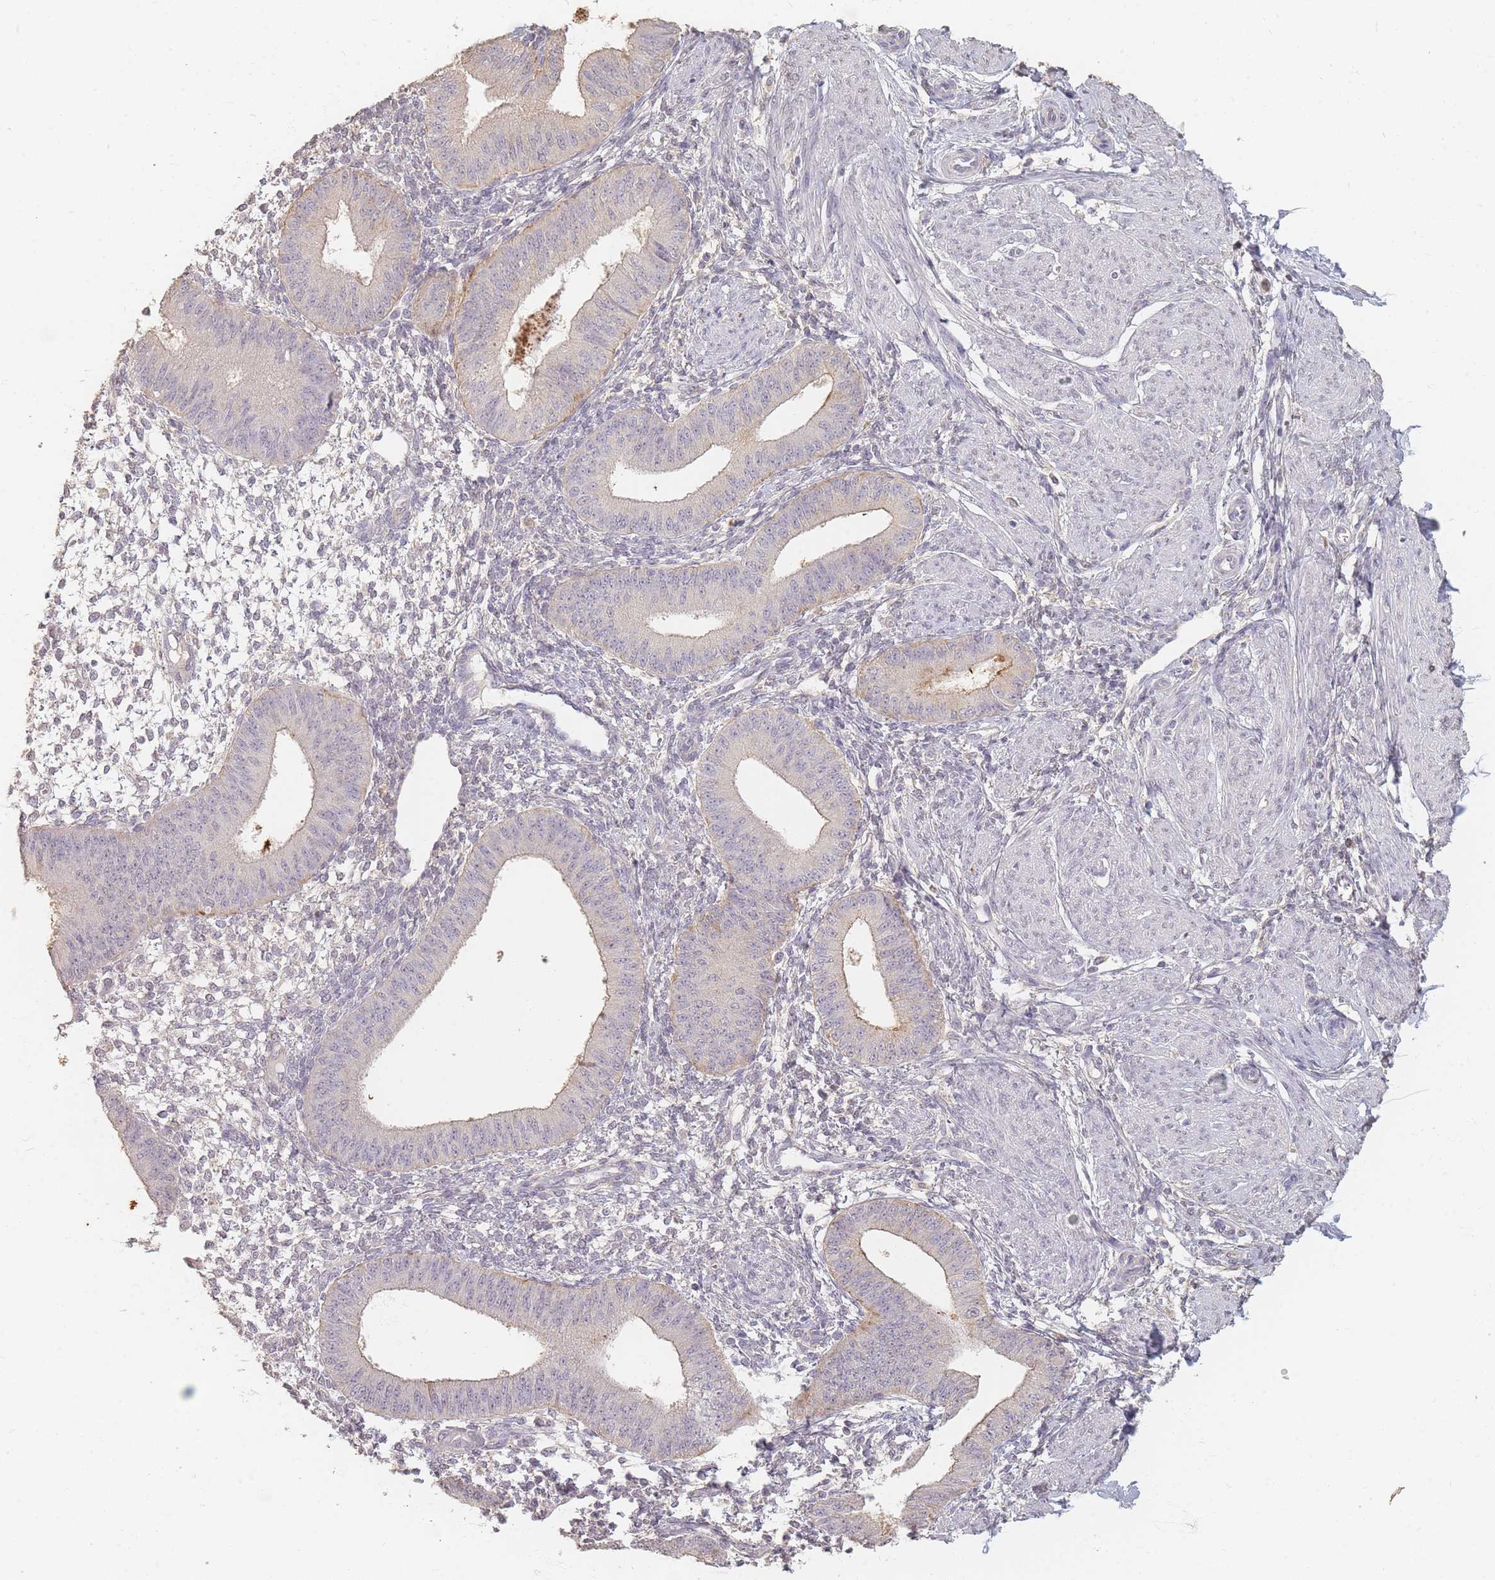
{"staining": {"intensity": "negative", "quantity": "none", "location": "none"}, "tissue": "endometrium", "cell_type": "Cells in endometrial stroma", "image_type": "normal", "snomed": [{"axis": "morphology", "description": "Normal tissue, NOS"}, {"axis": "topography", "description": "Endometrium"}], "caption": "The image exhibits no significant expression in cells in endometrial stroma of endometrium.", "gene": "RFTN1", "patient": {"sex": "female", "age": 49}}